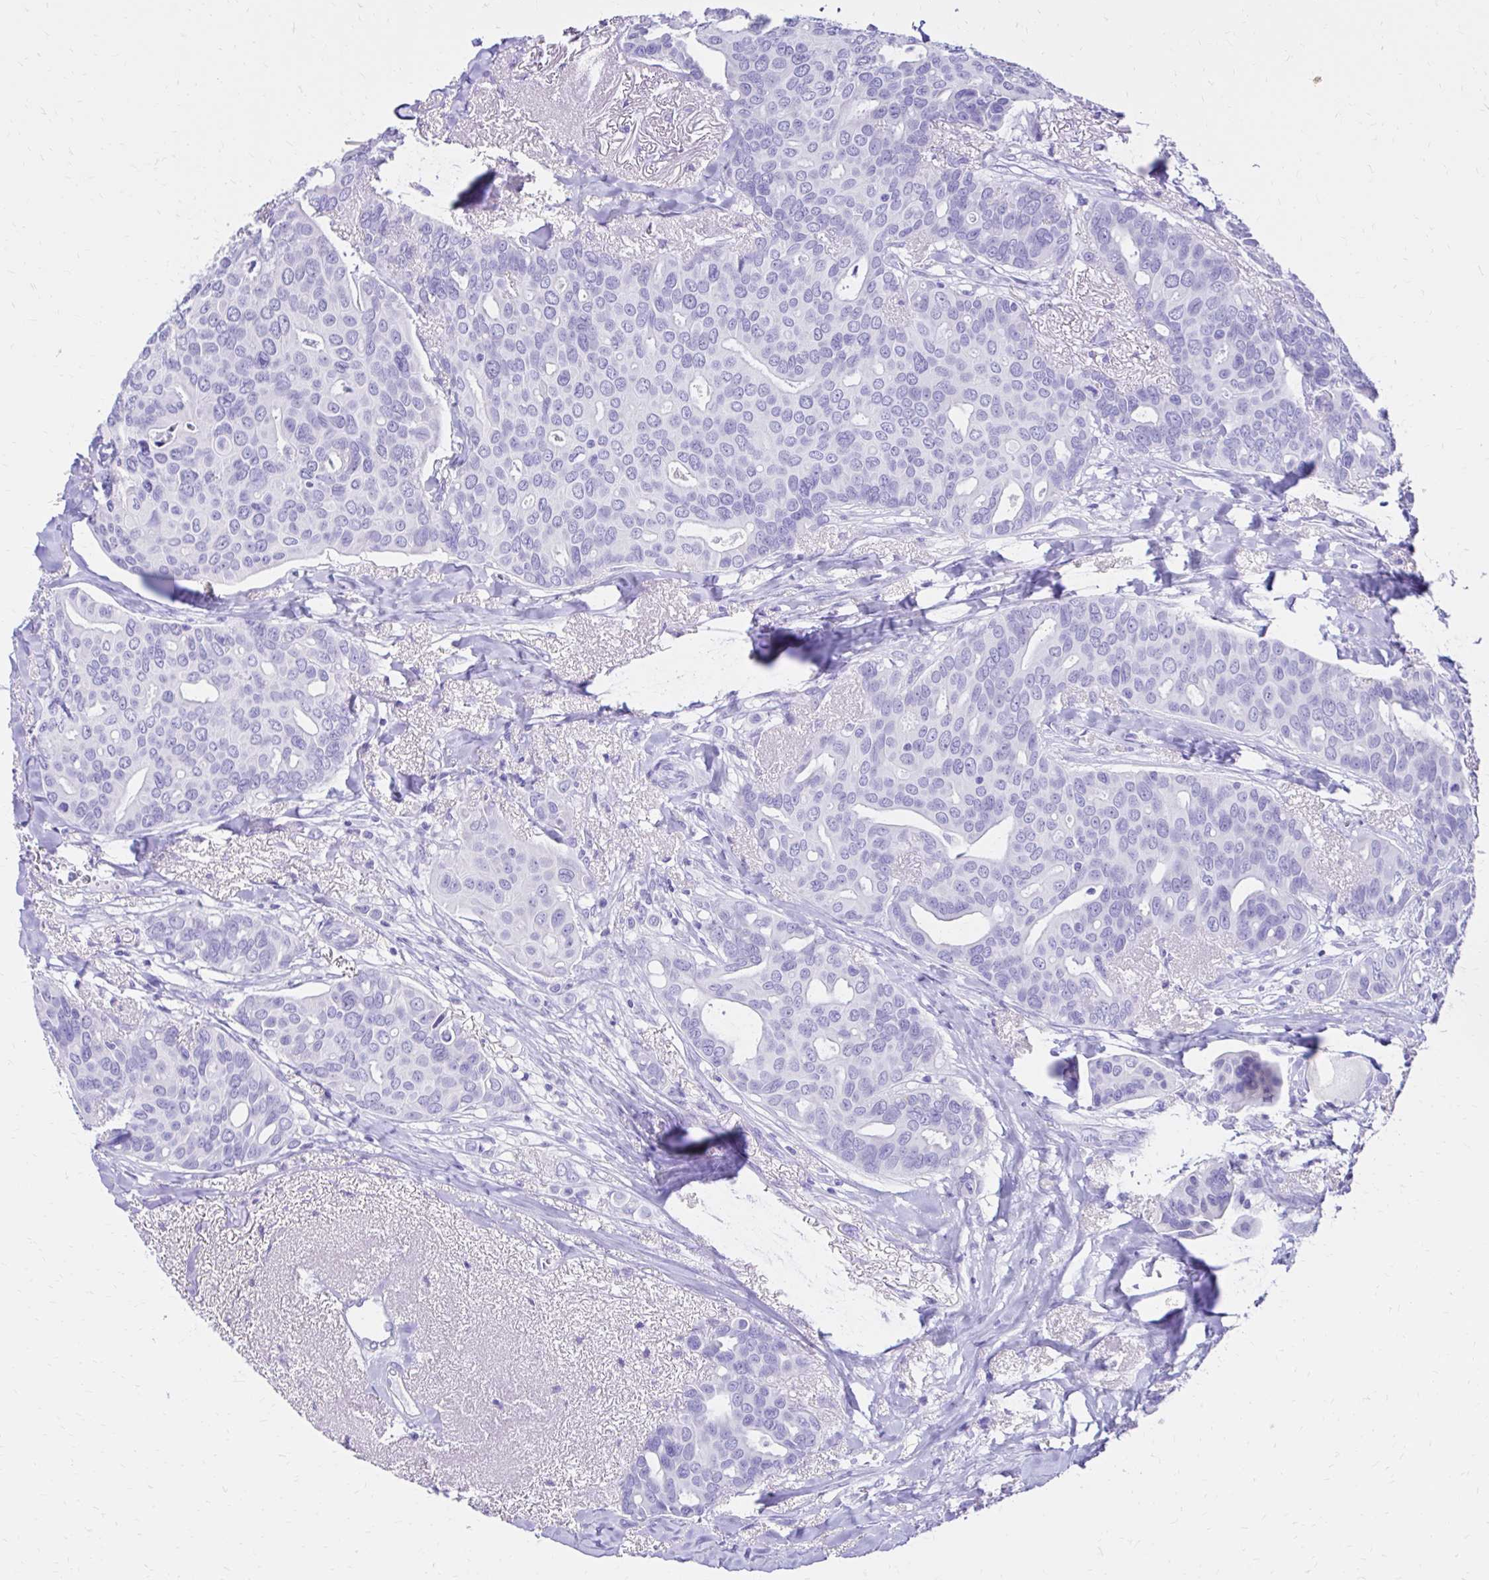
{"staining": {"intensity": "negative", "quantity": "none", "location": "none"}, "tissue": "breast cancer", "cell_type": "Tumor cells", "image_type": "cancer", "snomed": [{"axis": "morphology", "description": "Duct carcinoma"}, {"axis": "topography", "description": "Breast"}], "caption": "Breast infiltrating ductal carcinoma was stained to show a protein in brown. There is no significant staining in tumor cells.", "gene": "S100G", "patient": {"sex": "female", "age": 54}}